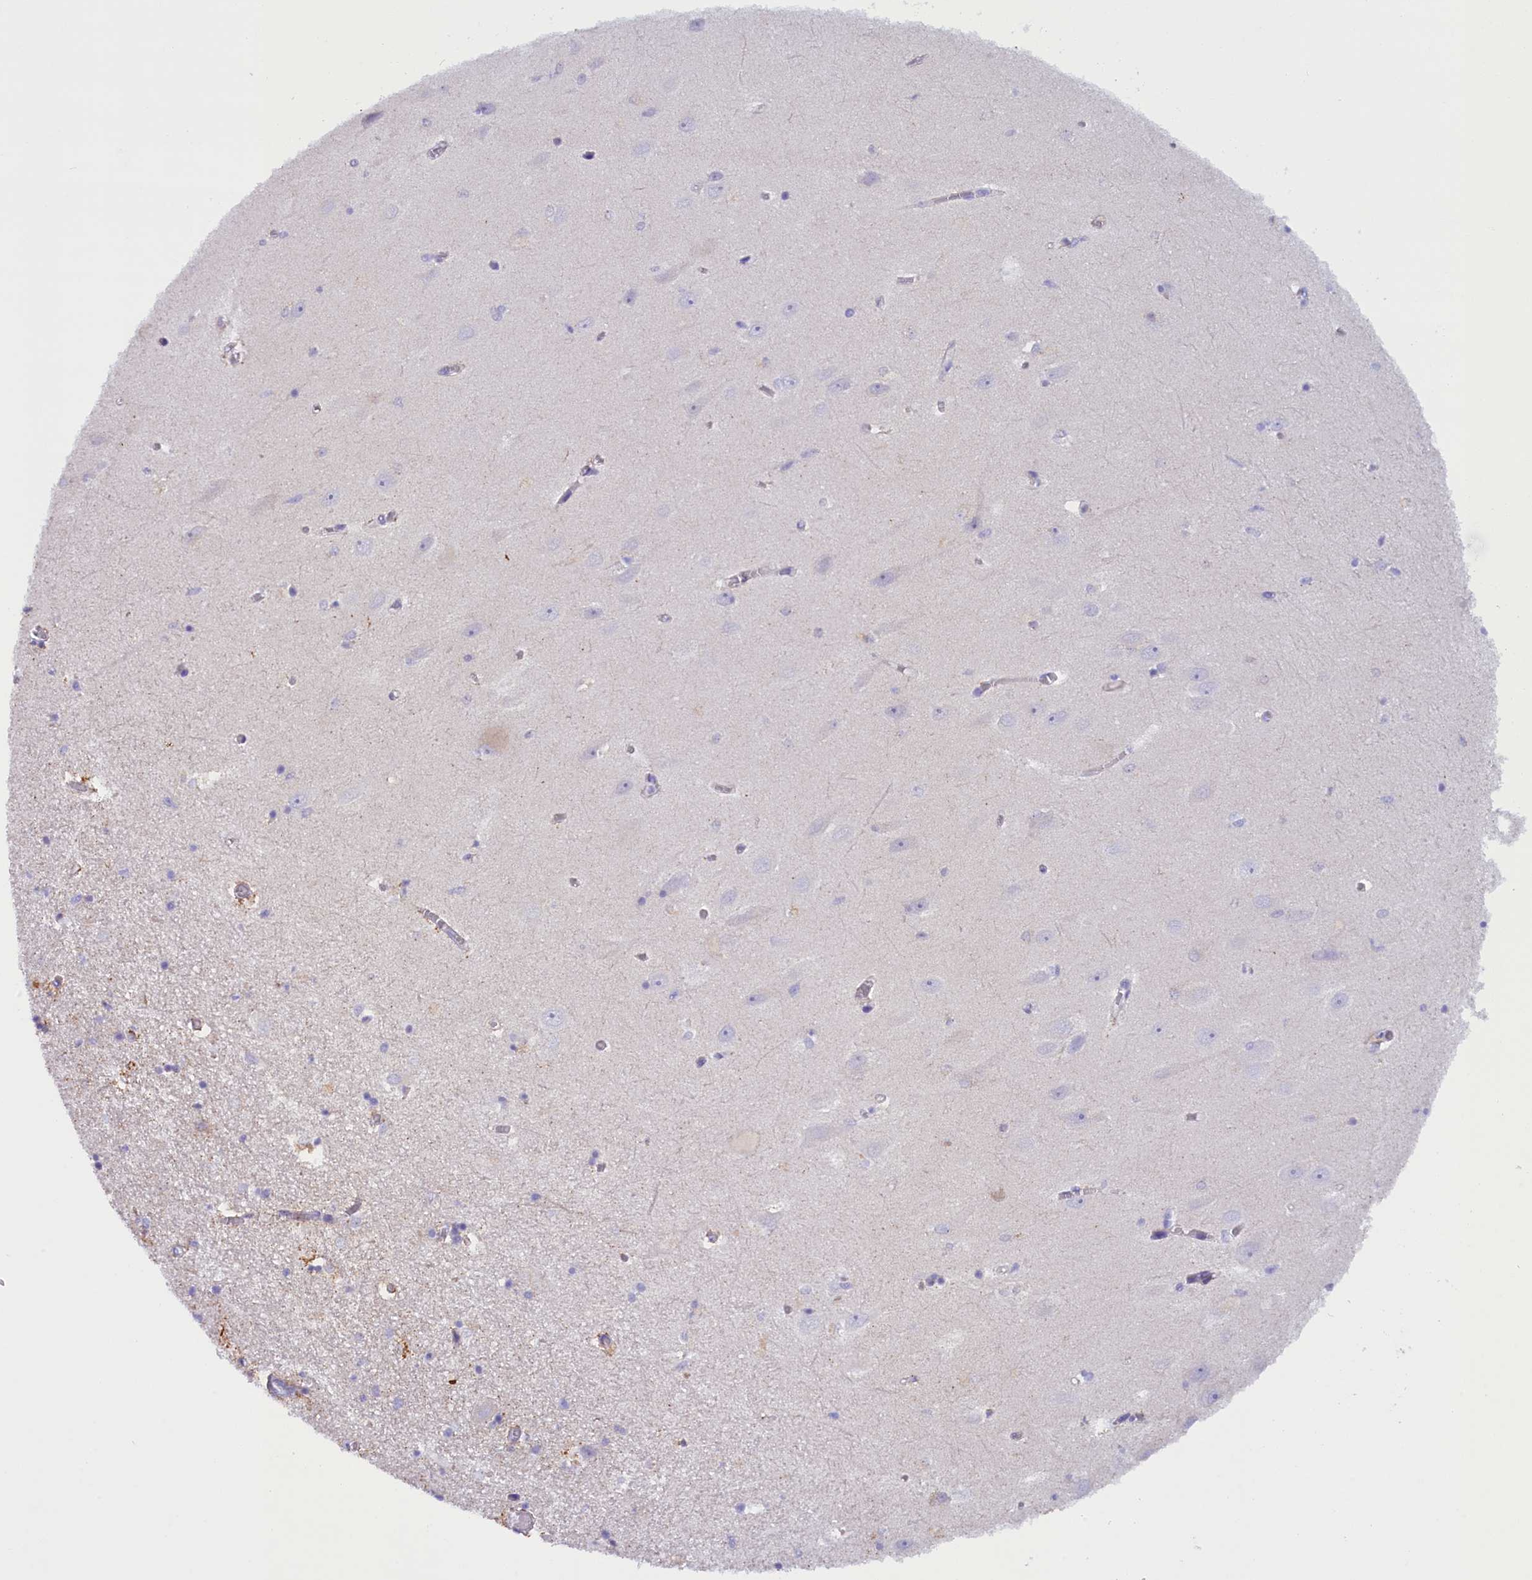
{"staining": {"intensity": "moderate", "quantity": "<25%", "location": "cytoplasmic/membranous"}, "tissue": "hippocampus", "cell_type": "Glial cells", "image_type": "normal", "snomed": [{"axis": "morphology", "description": "Normal tissue, NOS"}, {"axis": "topography", "description": "Hippocampus"}], "caption": "DAB immunohistochemical staining of benign hippocampus shows moderate cytoplasmic/membranous protein expression in about <25% of glial cells.", "gene": "RTTN", "patient": {"sex": "female", "age": 64}}